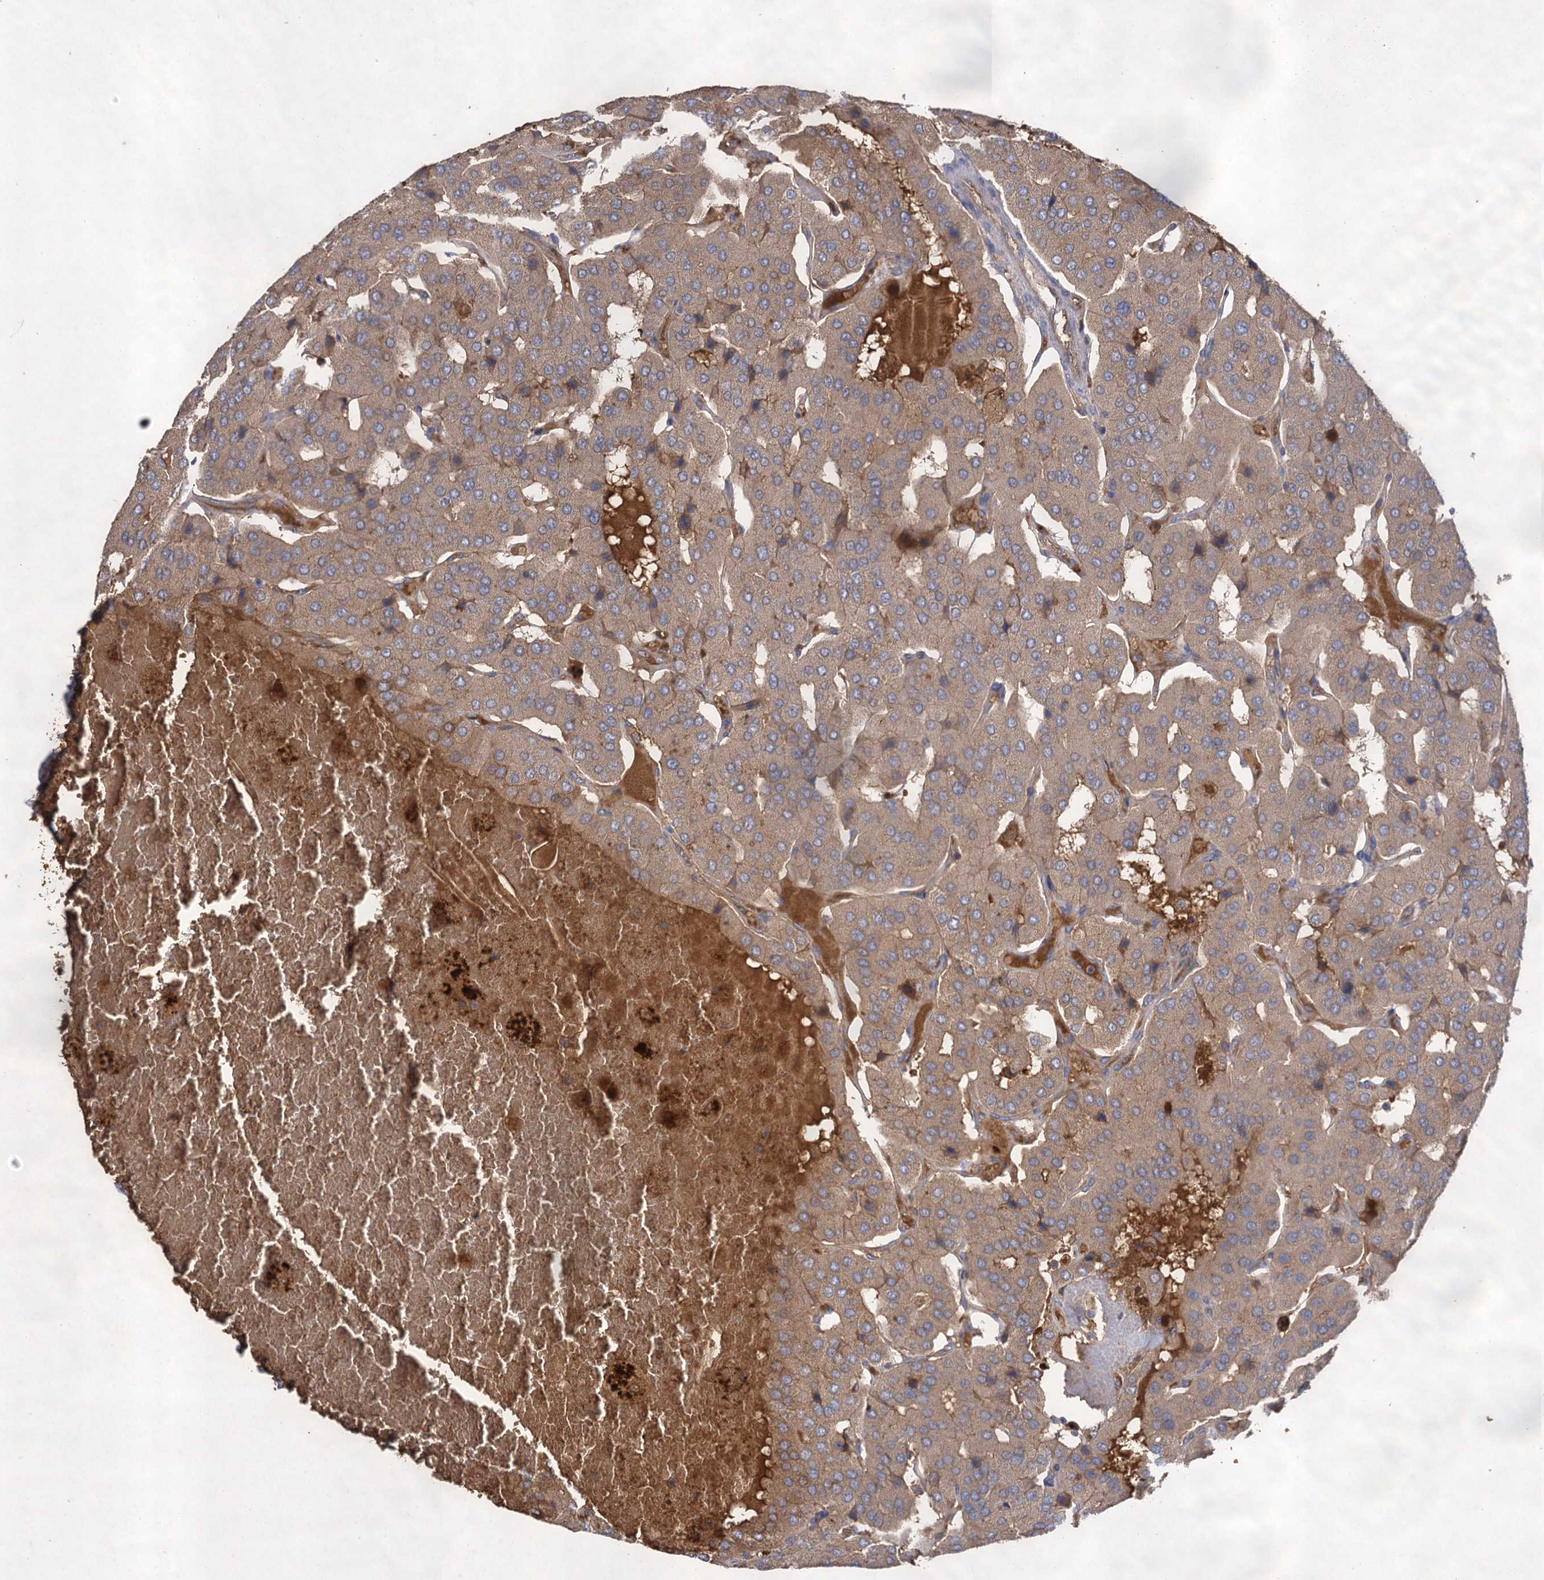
{"staining": {"intensity": "weak", "quantity": ">75%", "location": "cytoplasmic/membranous"}, "tissue": "parathyroid gland", "cell_type": "Glandular cells", "image_type": "normal", "snomed": [{"axis": "morphology", "description": "Normal tissue, NOS"}, {"axis": "morphology", "description": "Adenoma, NOS"}, {"axis": "topography", "description": "Parathyroid gland"}], "caption": "Benign parathyroid gland demonstrates weak cytoplasmic/membranous staining in approximately >75% of glandular cells.", "gene": "USP50", "patient": {"sex": "female", "age": 86}}